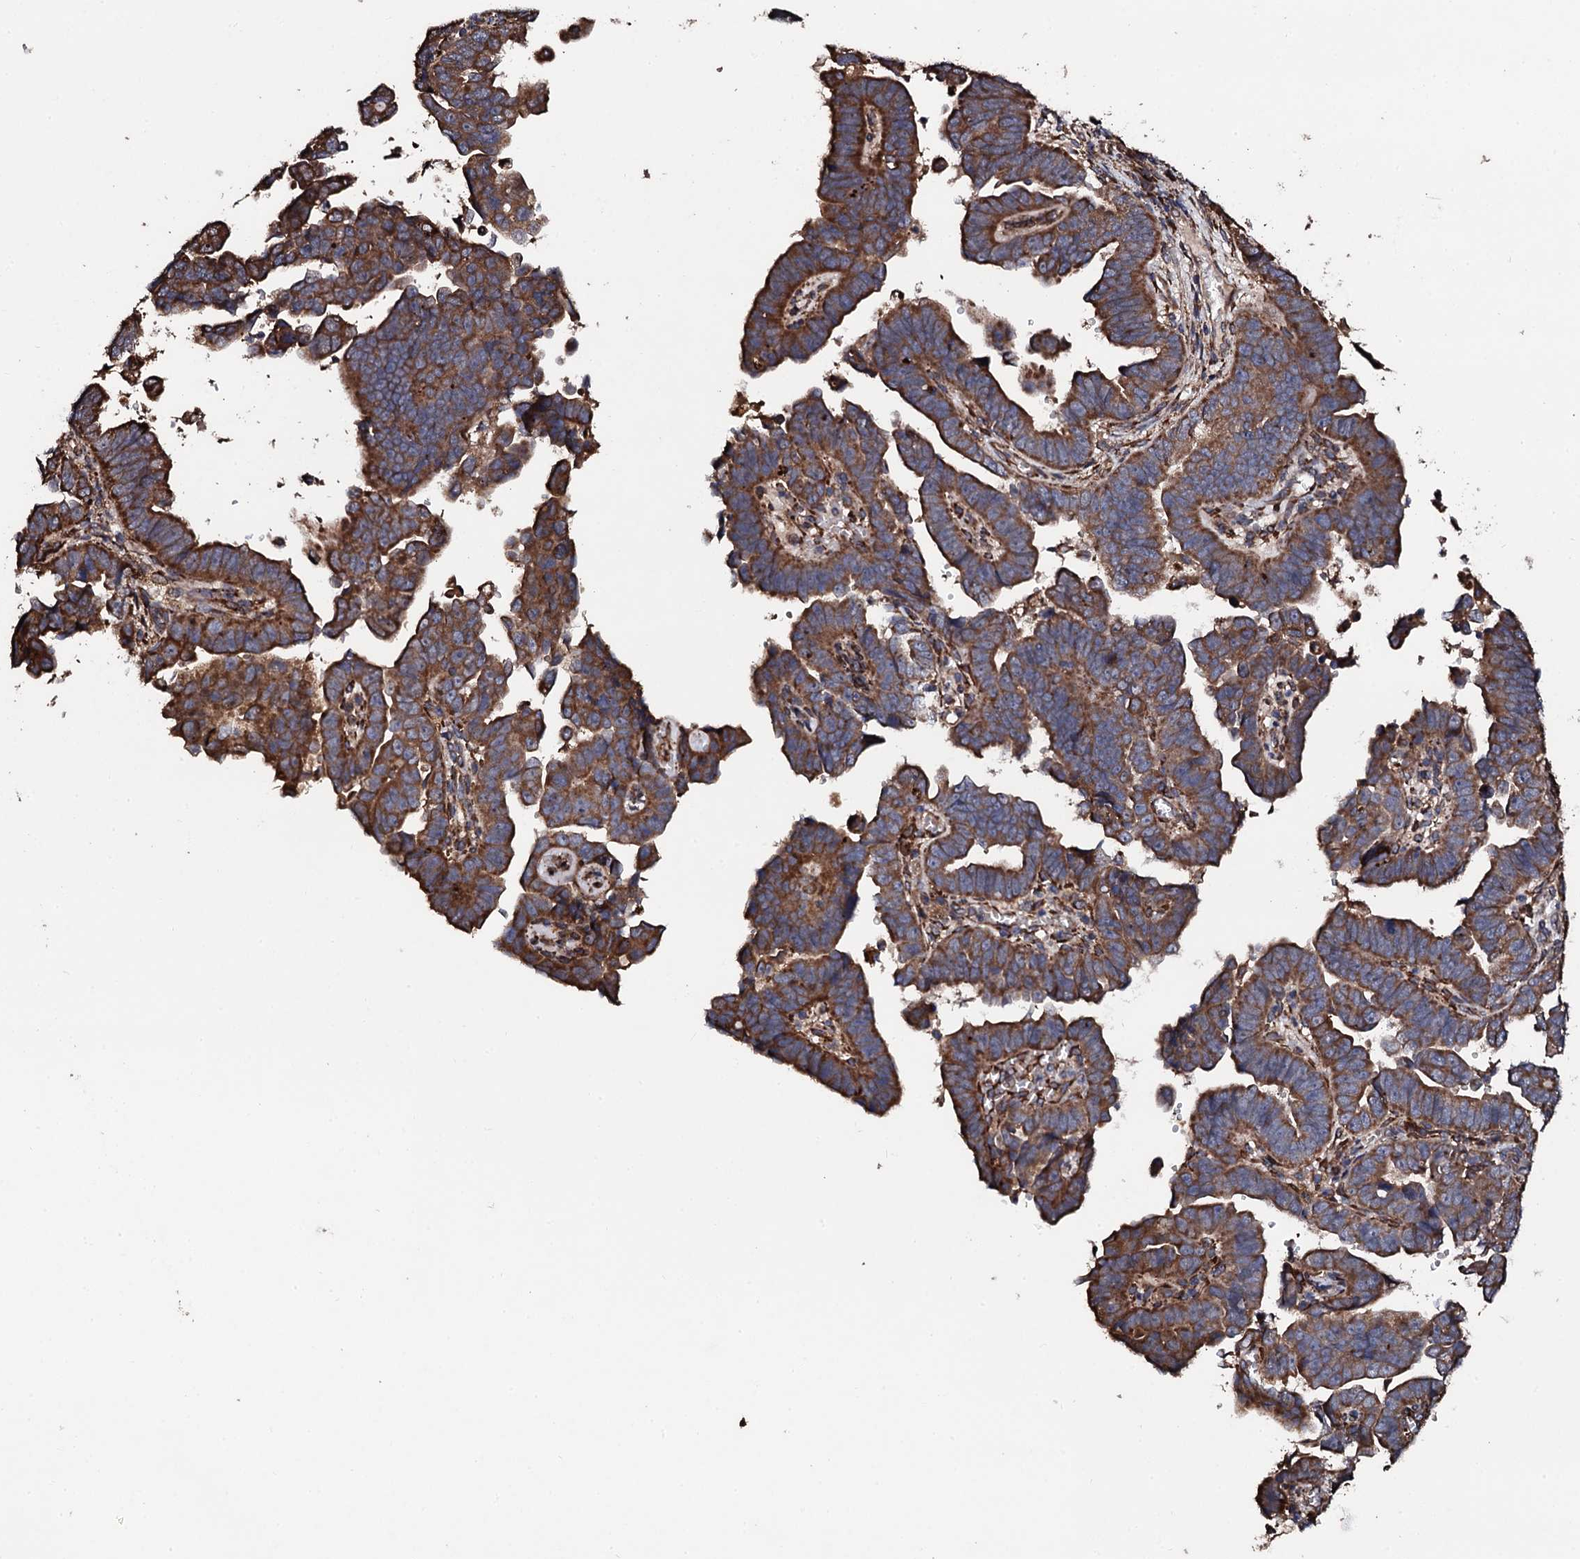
{"staining": {"intensity": "strong", "quantity": ">75%", "location": "cytoplasmic/membranous"}, "tissue": "endometrial cancer", "cell_type": "Tumor cells", "image_type": "cancer", "snomed": [{"axis": "morphology", "description": "Adenocarcinoma, NOS"}, {"axis": "topography", "description": "Endometrium"}], "caption": "A brown stain shows strong cytoplasmic/membranous staining of a protein in endometrial cancer (adenocarcinoma) tumor cells.", "gene": "CKAP5", "patient": {"sex": "female", "age": 75}}